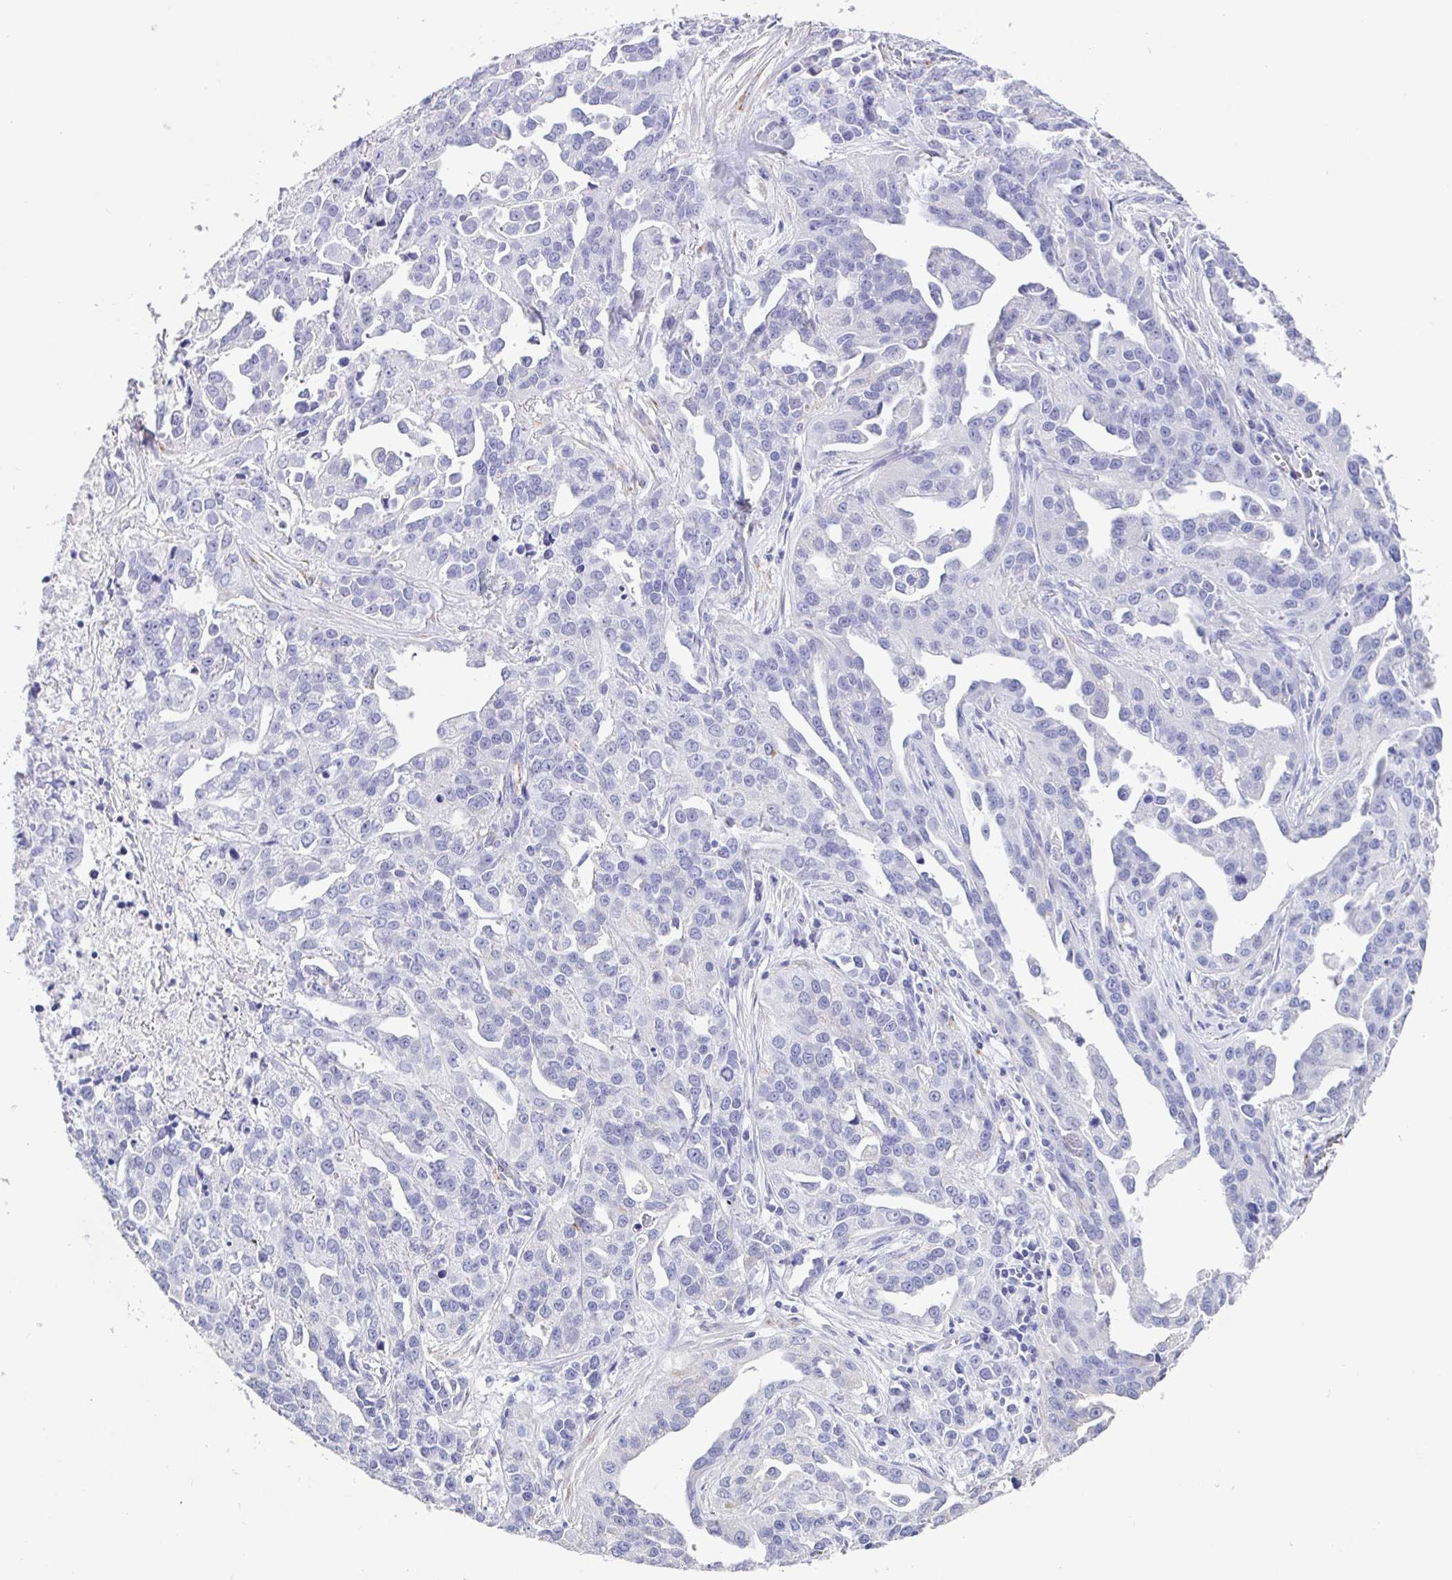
{"staining": {"intensity": "negative", "quantity": "none", "location": "none"}, "tissue": "ovarian cancer", "cell_type": "Tumor cells", "image_type": "cancer", "snomed": [{"axis": "morphology", "description": "Cystadenocarcinoma, serous, NOS"}, {"axis": "topography", "description": "Ovary"}], "caption": "This is a micrograph of immunohistochemistry staining of ovarian serous cystadenocarcinoma, which shows no staining in tumor cells.", "gene": "MAOA", "patient": {"sex": "female", "age": 75}}